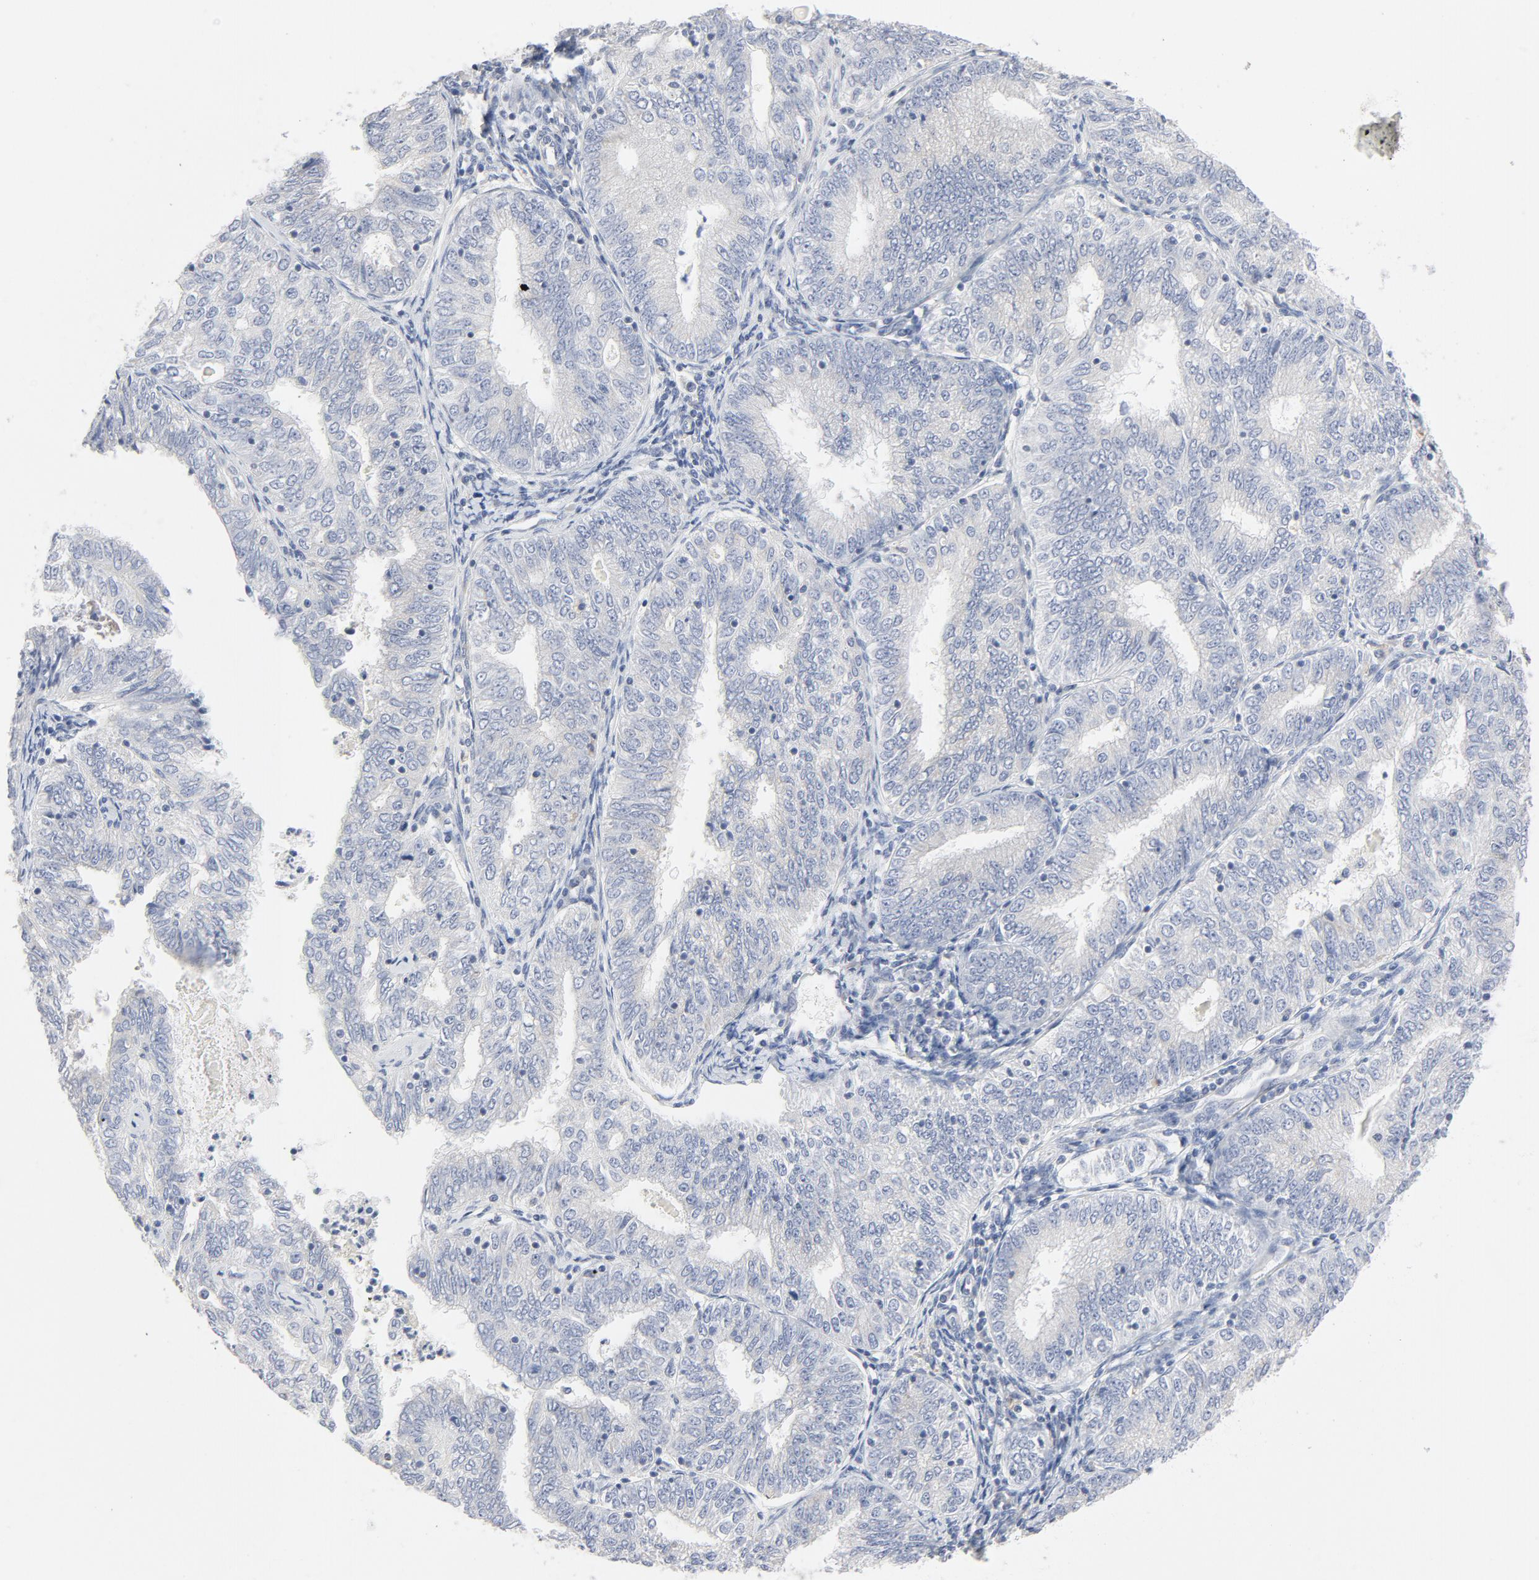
{"staining": {"intensity": "negative", "quantity": "none", "location": "none"}, "tissue": "endometrial cancer", "cell_type": "Tumor cells", "image_type": "cancer", "snomed": [{"axis": "morphology", "description": "Adenocarcinoma, NOS"}, {"axis": "topography", "description": "Endometrium"}], "caption": "Endometrial adenocarcinoma was stained to show a protein in brown. There is no significant positivity in tumor cells.", "gene": "RABEP1", "patient": {"sex": "female", "age": 69}}